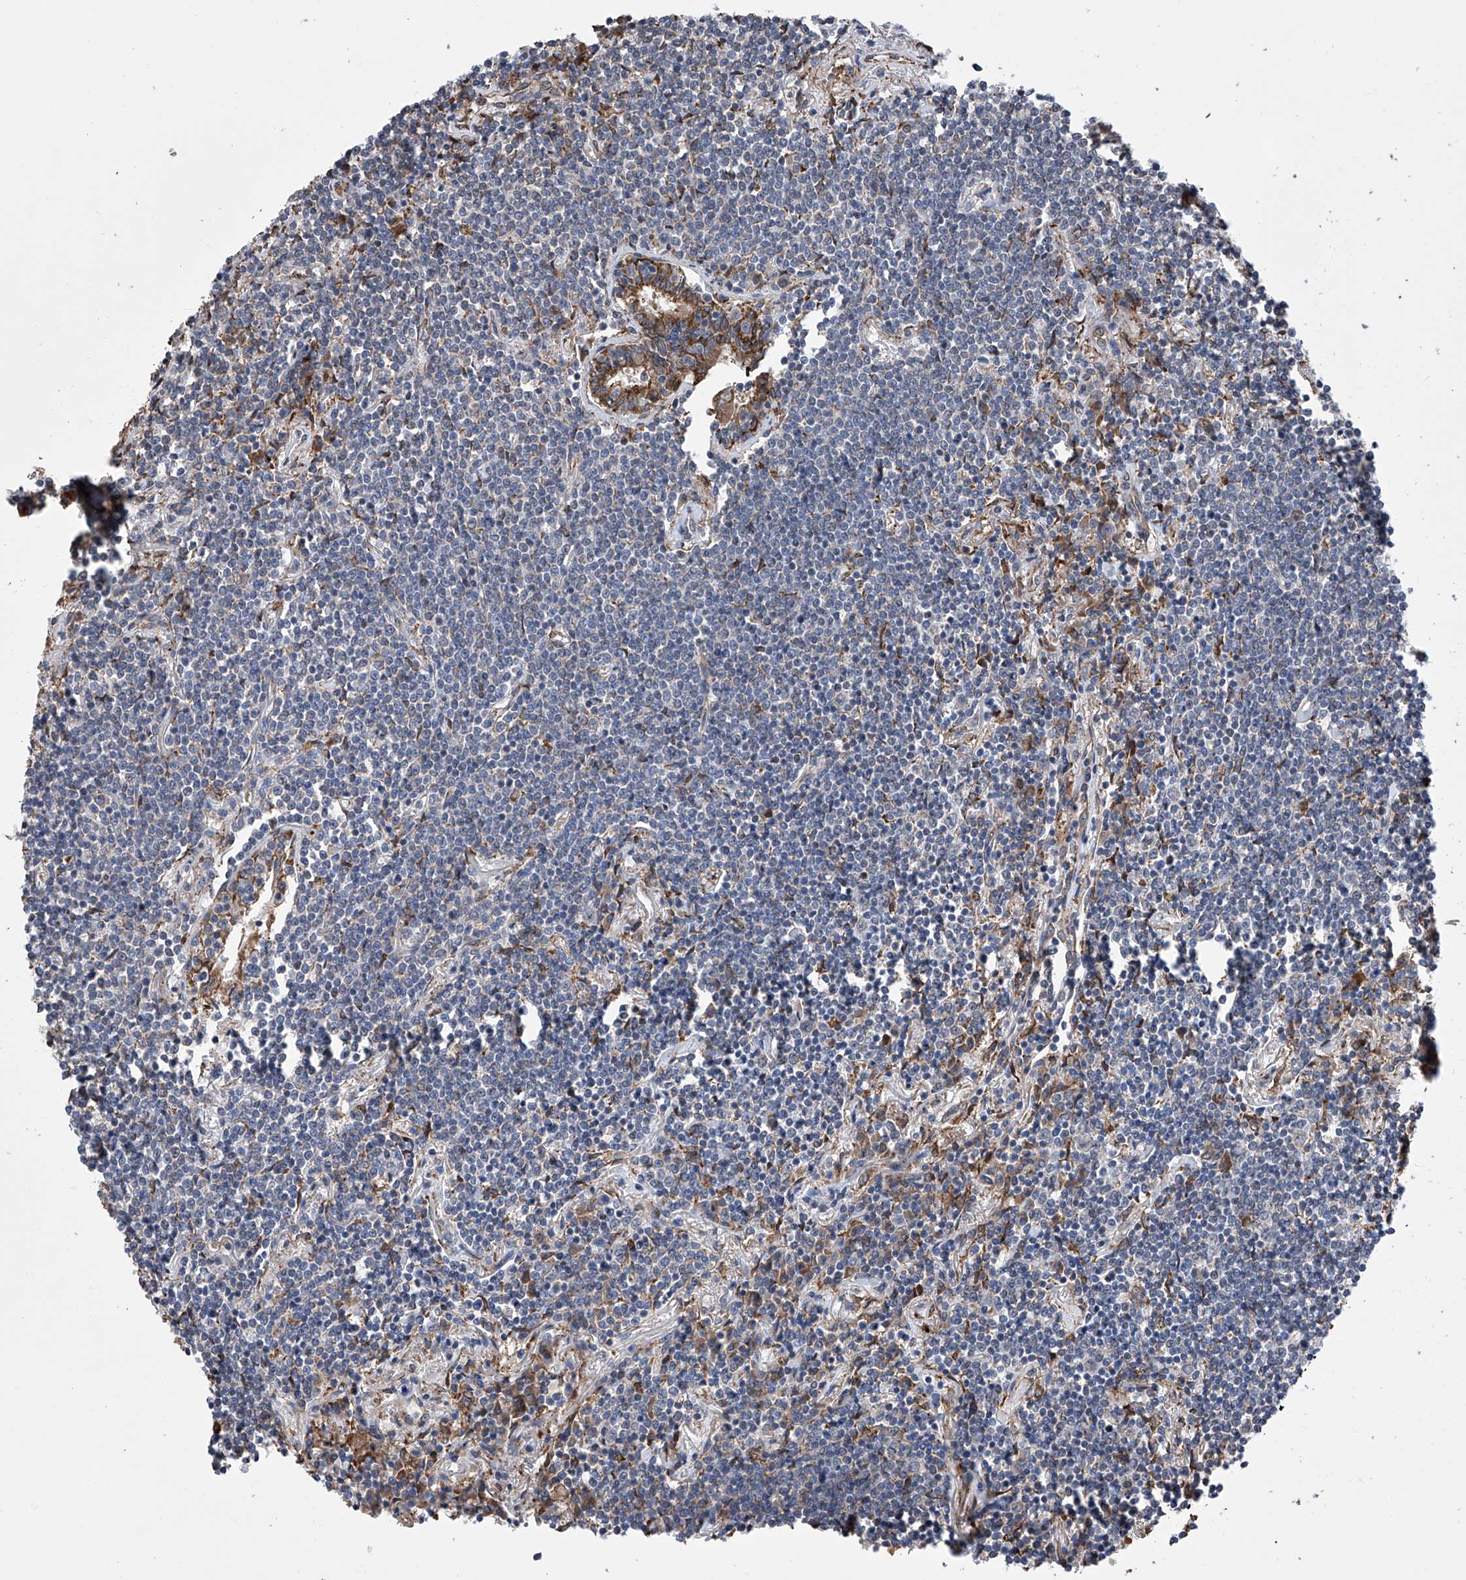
{"staining": {"intensity": "negative", "quantity": "none", "location": "none"}, "tissue": "lymphoma", "cell_type": "Tumor cells", "image_type": "cancer", "snomed": [{"axis": "morphology", "description": "Malignant lymphoma, non-Hodgkin's type, Low grade"}, {"axis": "topography", "description": "Lung"}], "caption": "The histopathology image displays no staining of tumor cells in malignant lymphoma, non-Hodgkin's type (low-grade).", "gene": "DNAH8", "patient": {"sex": "female", "age": 71}}